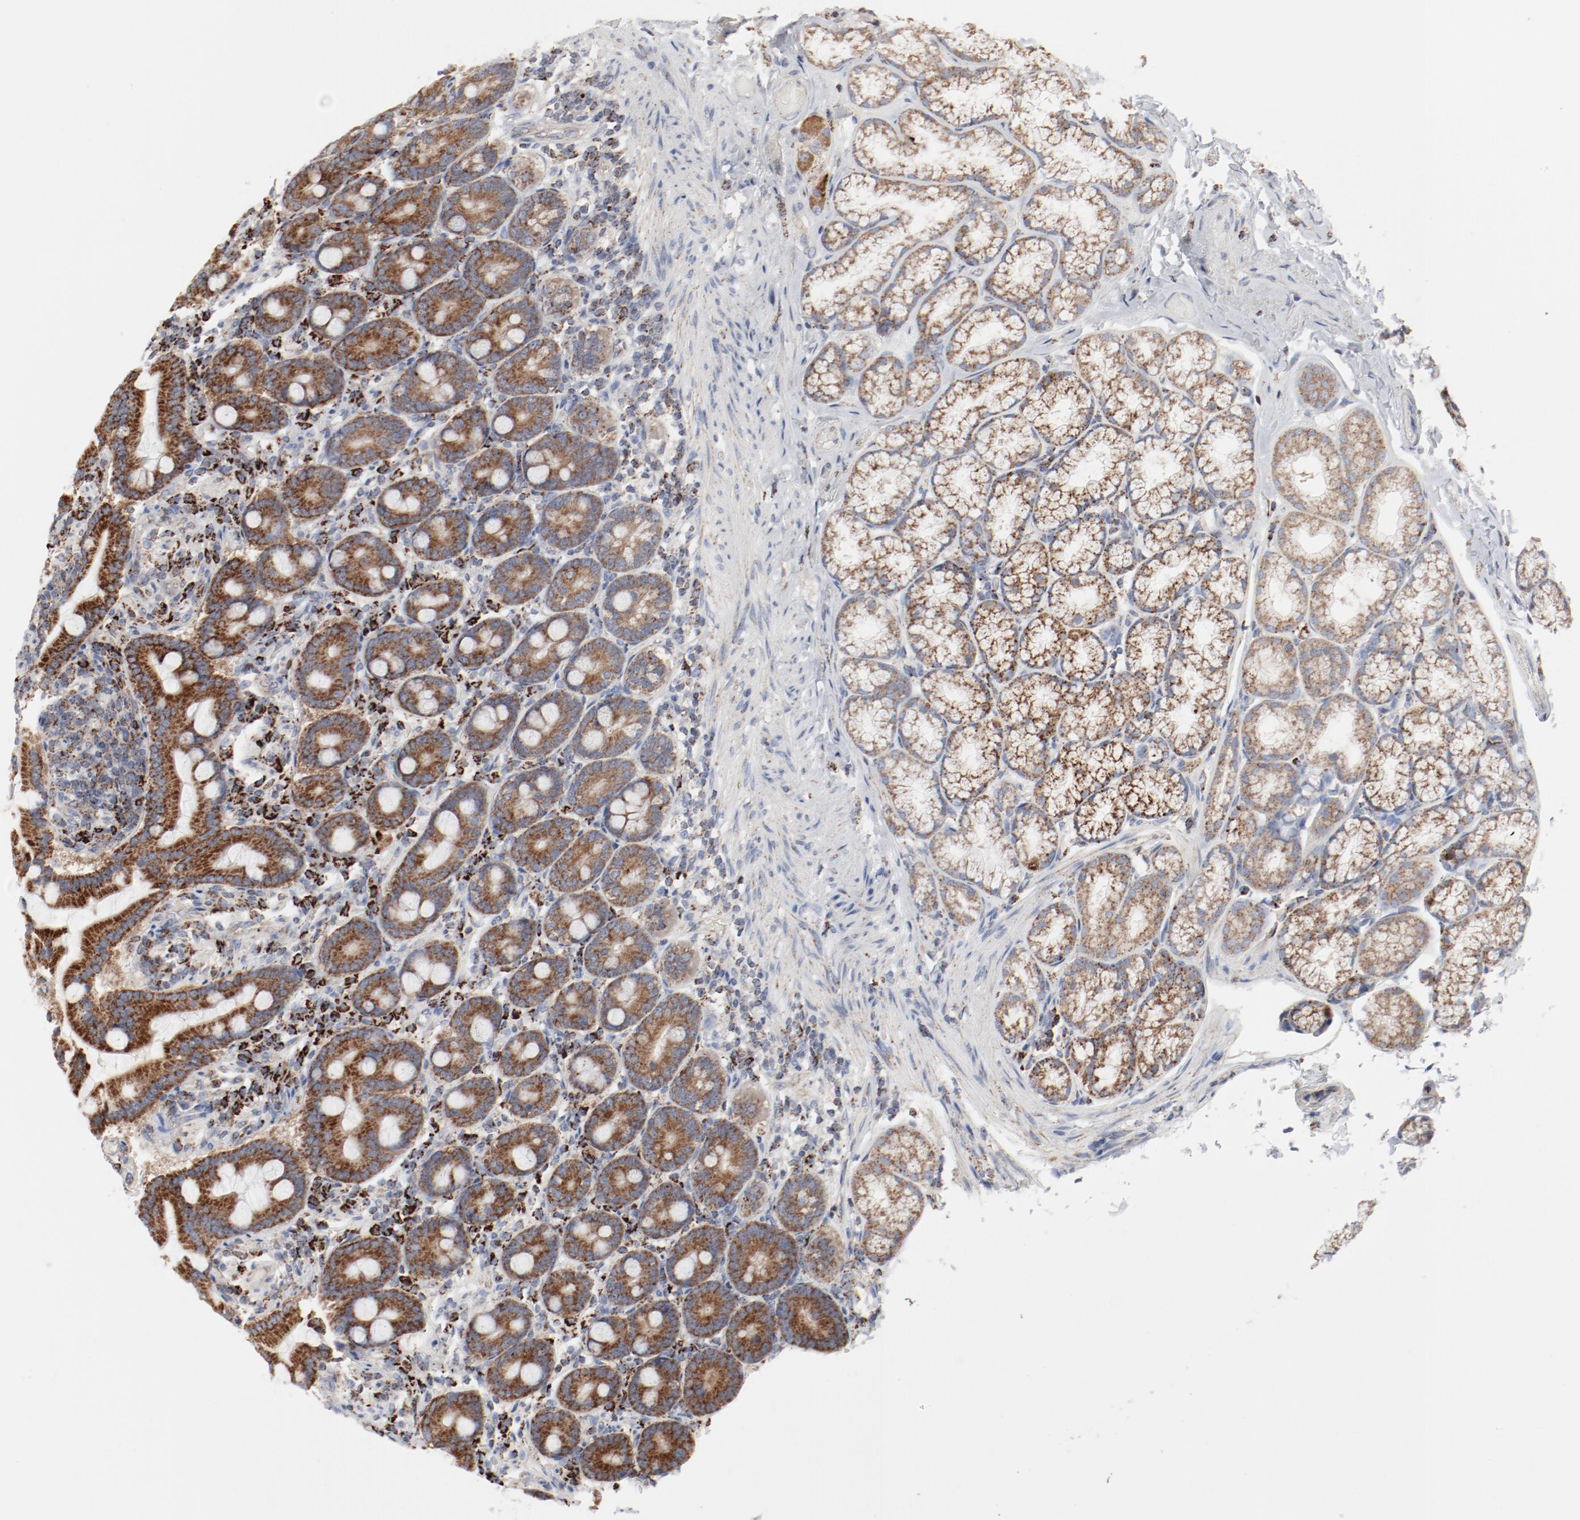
{"staining": {"intensity": "strong", "quantity": ">75%", "location": "cytoplasmic/membranous"}, "tissue": "duodenum", "cell_type": "Glandular cells", "image_type": "normal", "snomed": [{"axis": "morphology", "description": "Normal tissue, NOS"}, {"axis": "topography", "description": "Duodenum"}], "caption": "About >75% of glandular cells in unremarkable duodenum exhibit strong cytoplasmic/membranous protein expression as visualized by brown immunohistochemical staining.", "gene": "SETD3", "patient": {"sex": "female", "age": 64}}